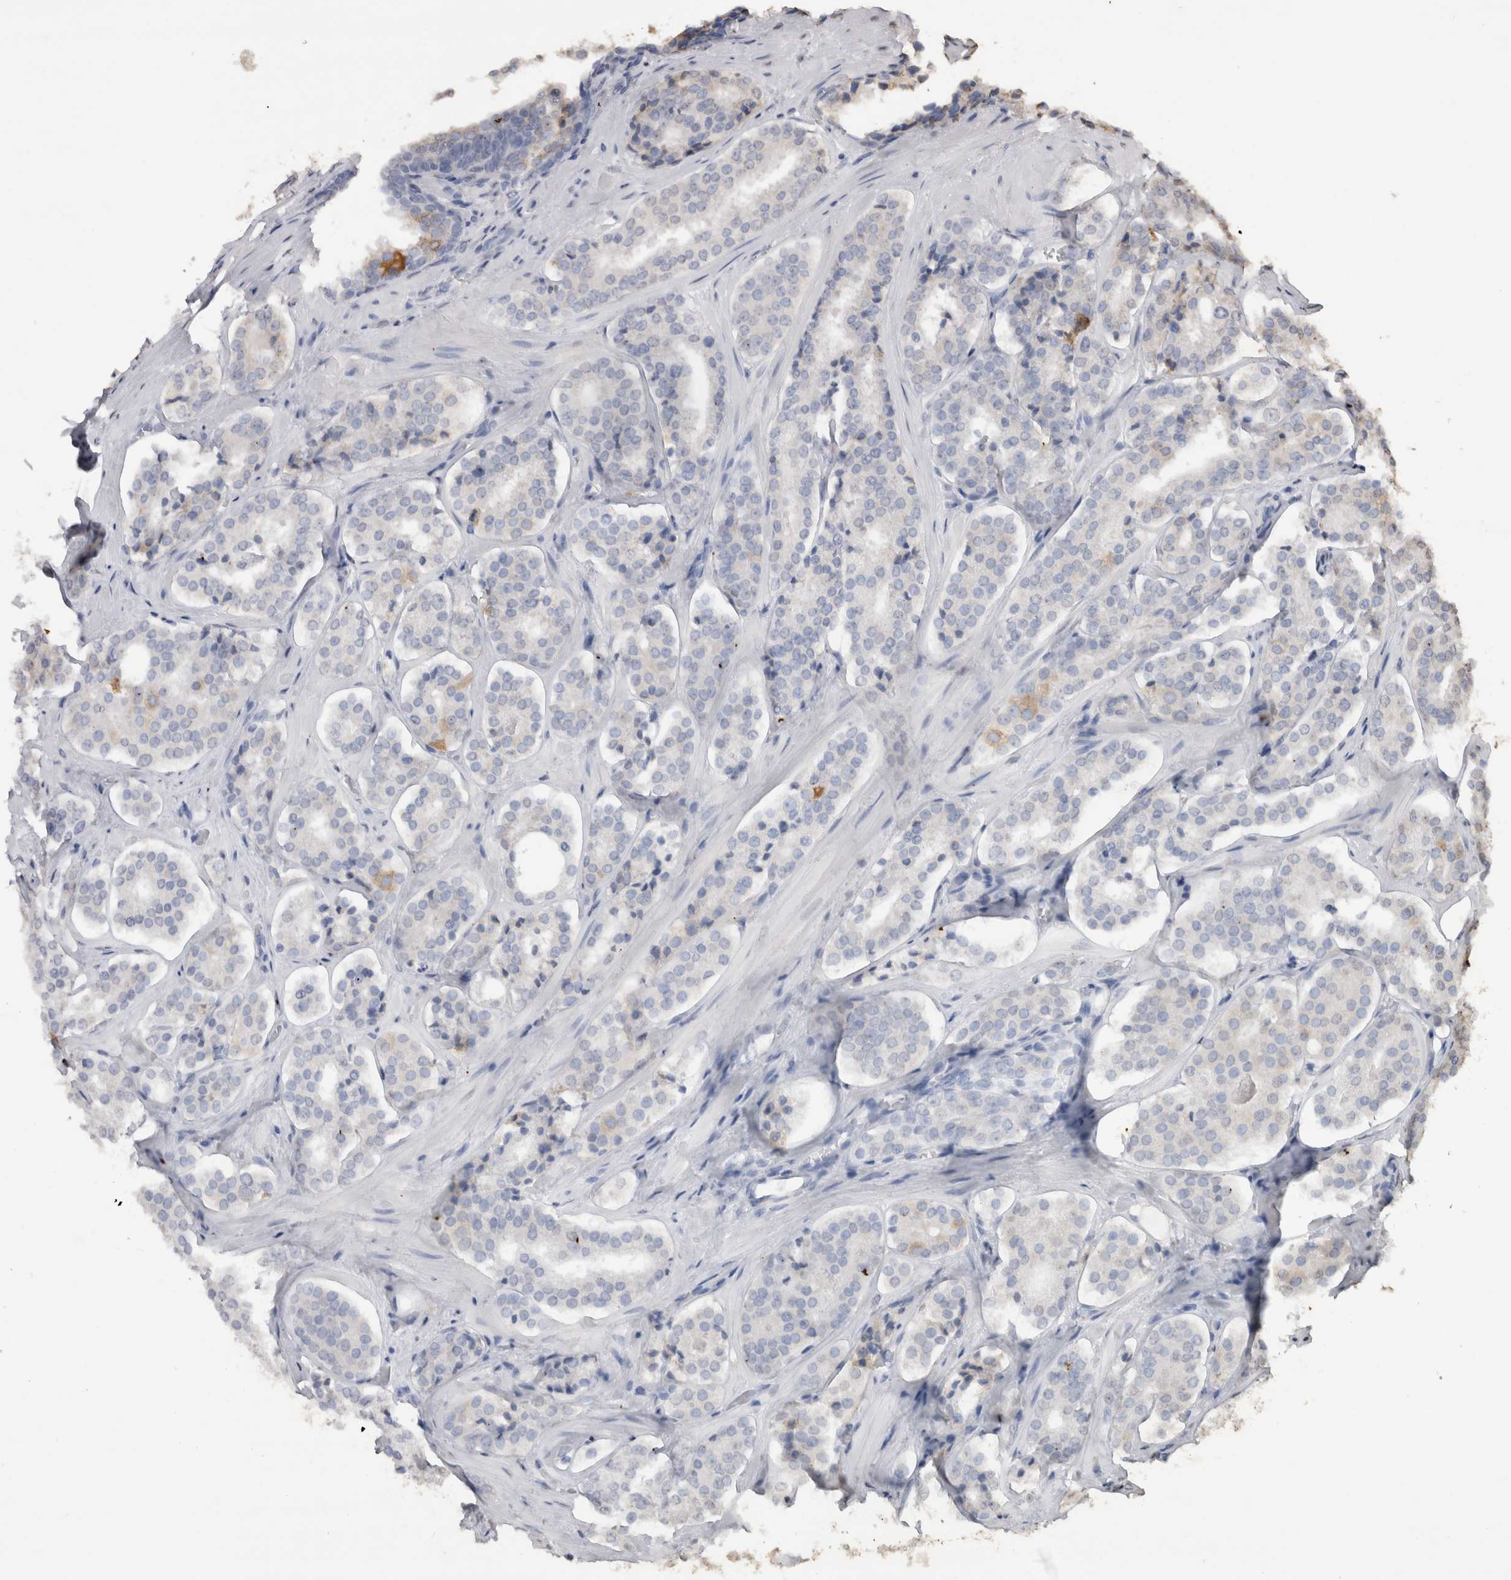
{"staining": {"intensity": "negative", "quantity": "none", "location": "none"}, "tissue": "prostate cancer", "cell_type": "Tumor cells", "image_type": "cancer", "snomed": [{"axis": "morphology", "description": "Adenocarcinoma, High grade"}, {"axis": "topography", "description": "Prostate"}], "caption": "The IHC micrograph has no significant expression in tumor cells of high-grade adenocarcinoma (prostate) tissue.", "gene": "CRELD2", "patient": {"sex": "male", "age": 60}}